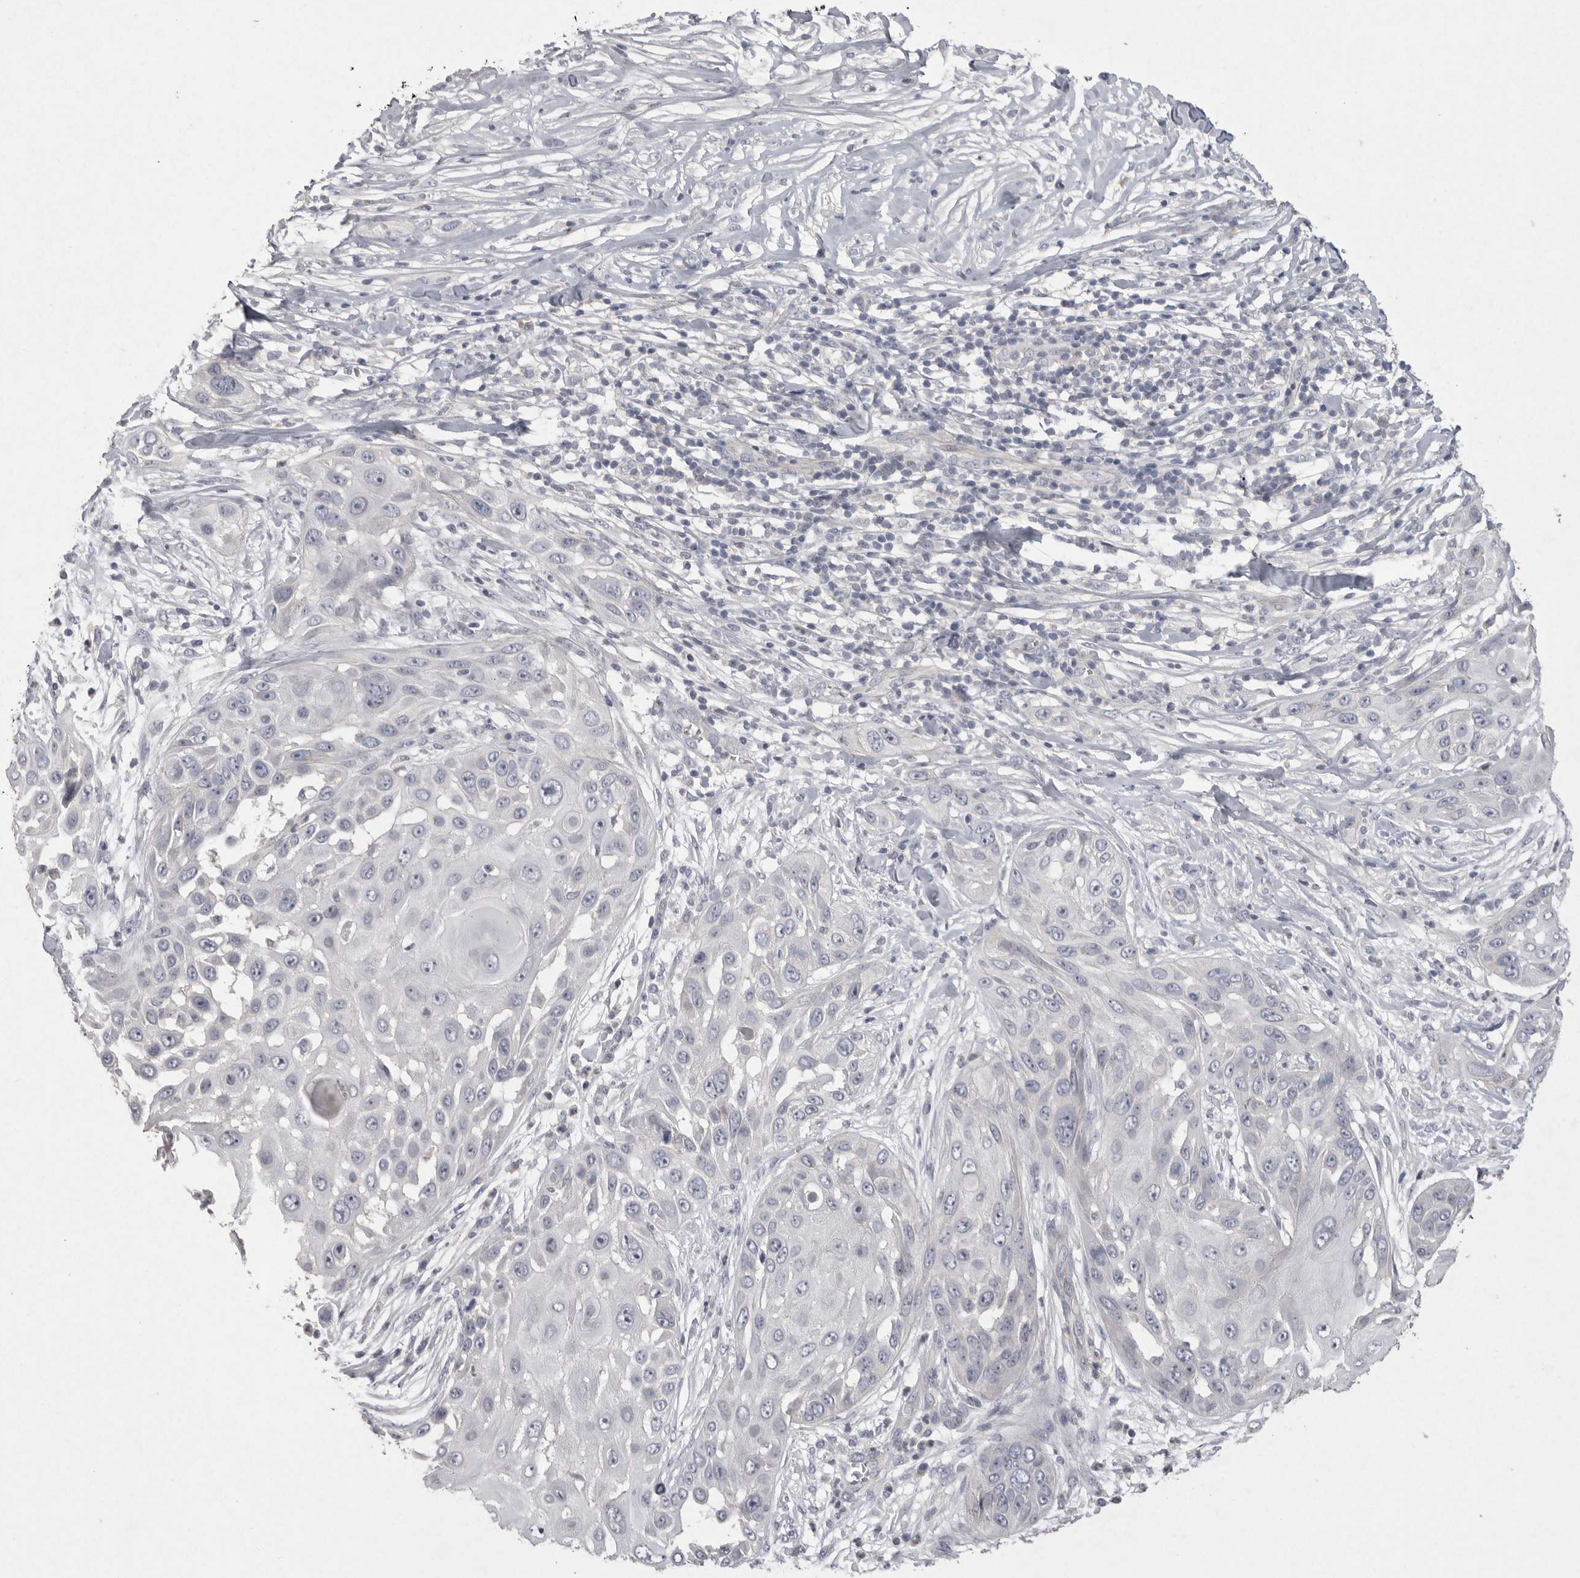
{"staining": {"intensity": "negative", "quantity": "none", "location": "none"}, "tissue": "skin cancer", "cell_type": "Tumor cells", "image_type": "cancer", "snomed": [{"axis": "morphology", "description": "Squamous cell carcinoma, NOS"}, {"axis": "topography", "description": "Skin"}], "caption": "The histopathology image reveals no staining of tumor cells in skin squamous cell carcinoma.", "gene": "VANGL2", "patient": {"sex": "female", "age": 44}}